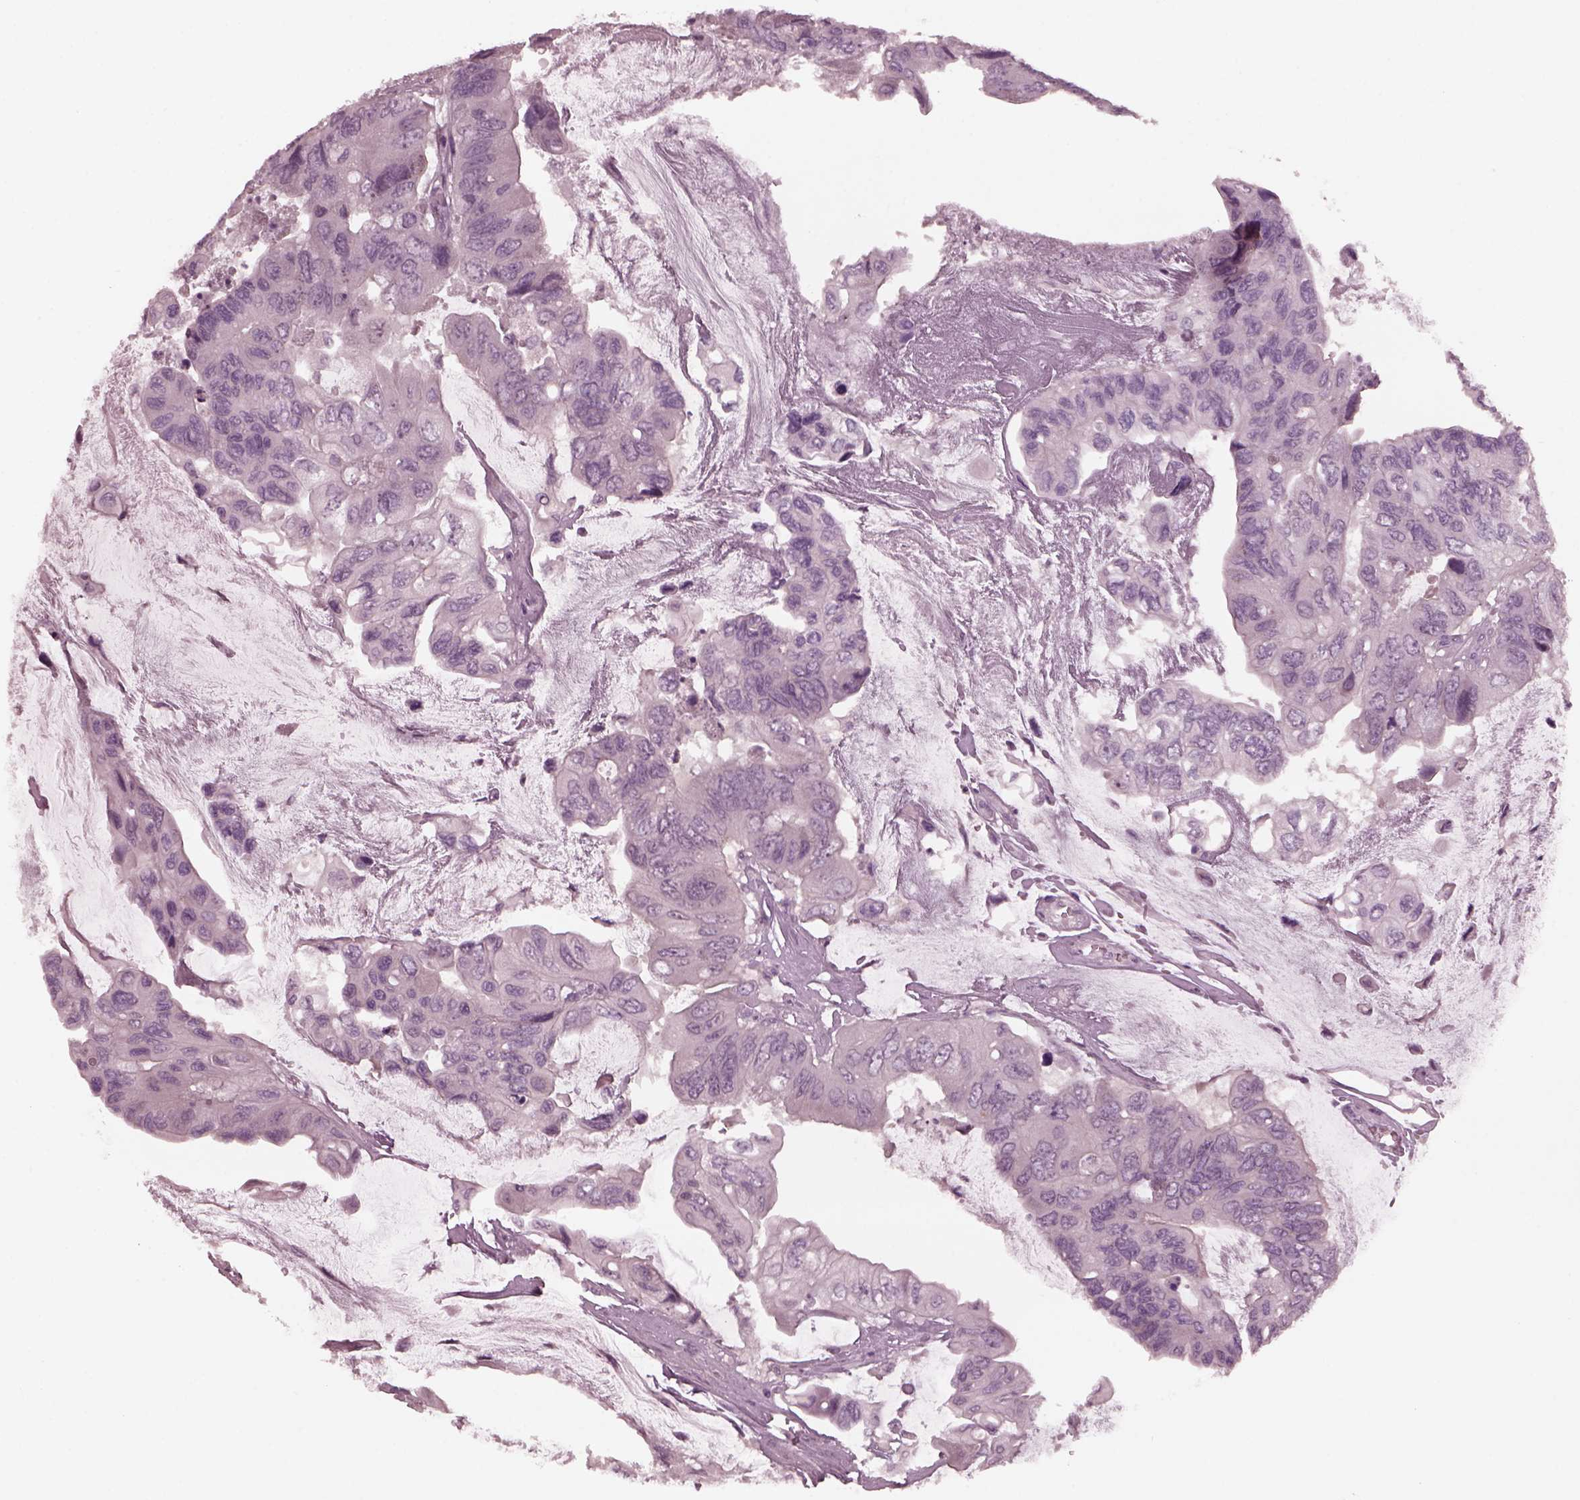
{"staining": {"intensity": "negative", "quantity": "none", "location": "none"}, "tissue": "colorectal cancer", "cell_type": "Tumor cells", "image_type": "cancer", "snomed": [{"axis": "morphology", "description": "Adenocarcinoma, NOS"}, {"axis": "topography", "description": "Rectum"}], "caption": "Histopathology image shows no protein positivity in tumor cells of colorectal cancer (adenocarcinoma) tissue. The staining was performed using DAB (3,3'-diaminobenzidine) to visualize the protein expression in brown, while the nuclei were stained in blue with hematoxylin (Magnification: 20x).", "gene": "YY2", "patient": {"sex": "male", "age": 63}}